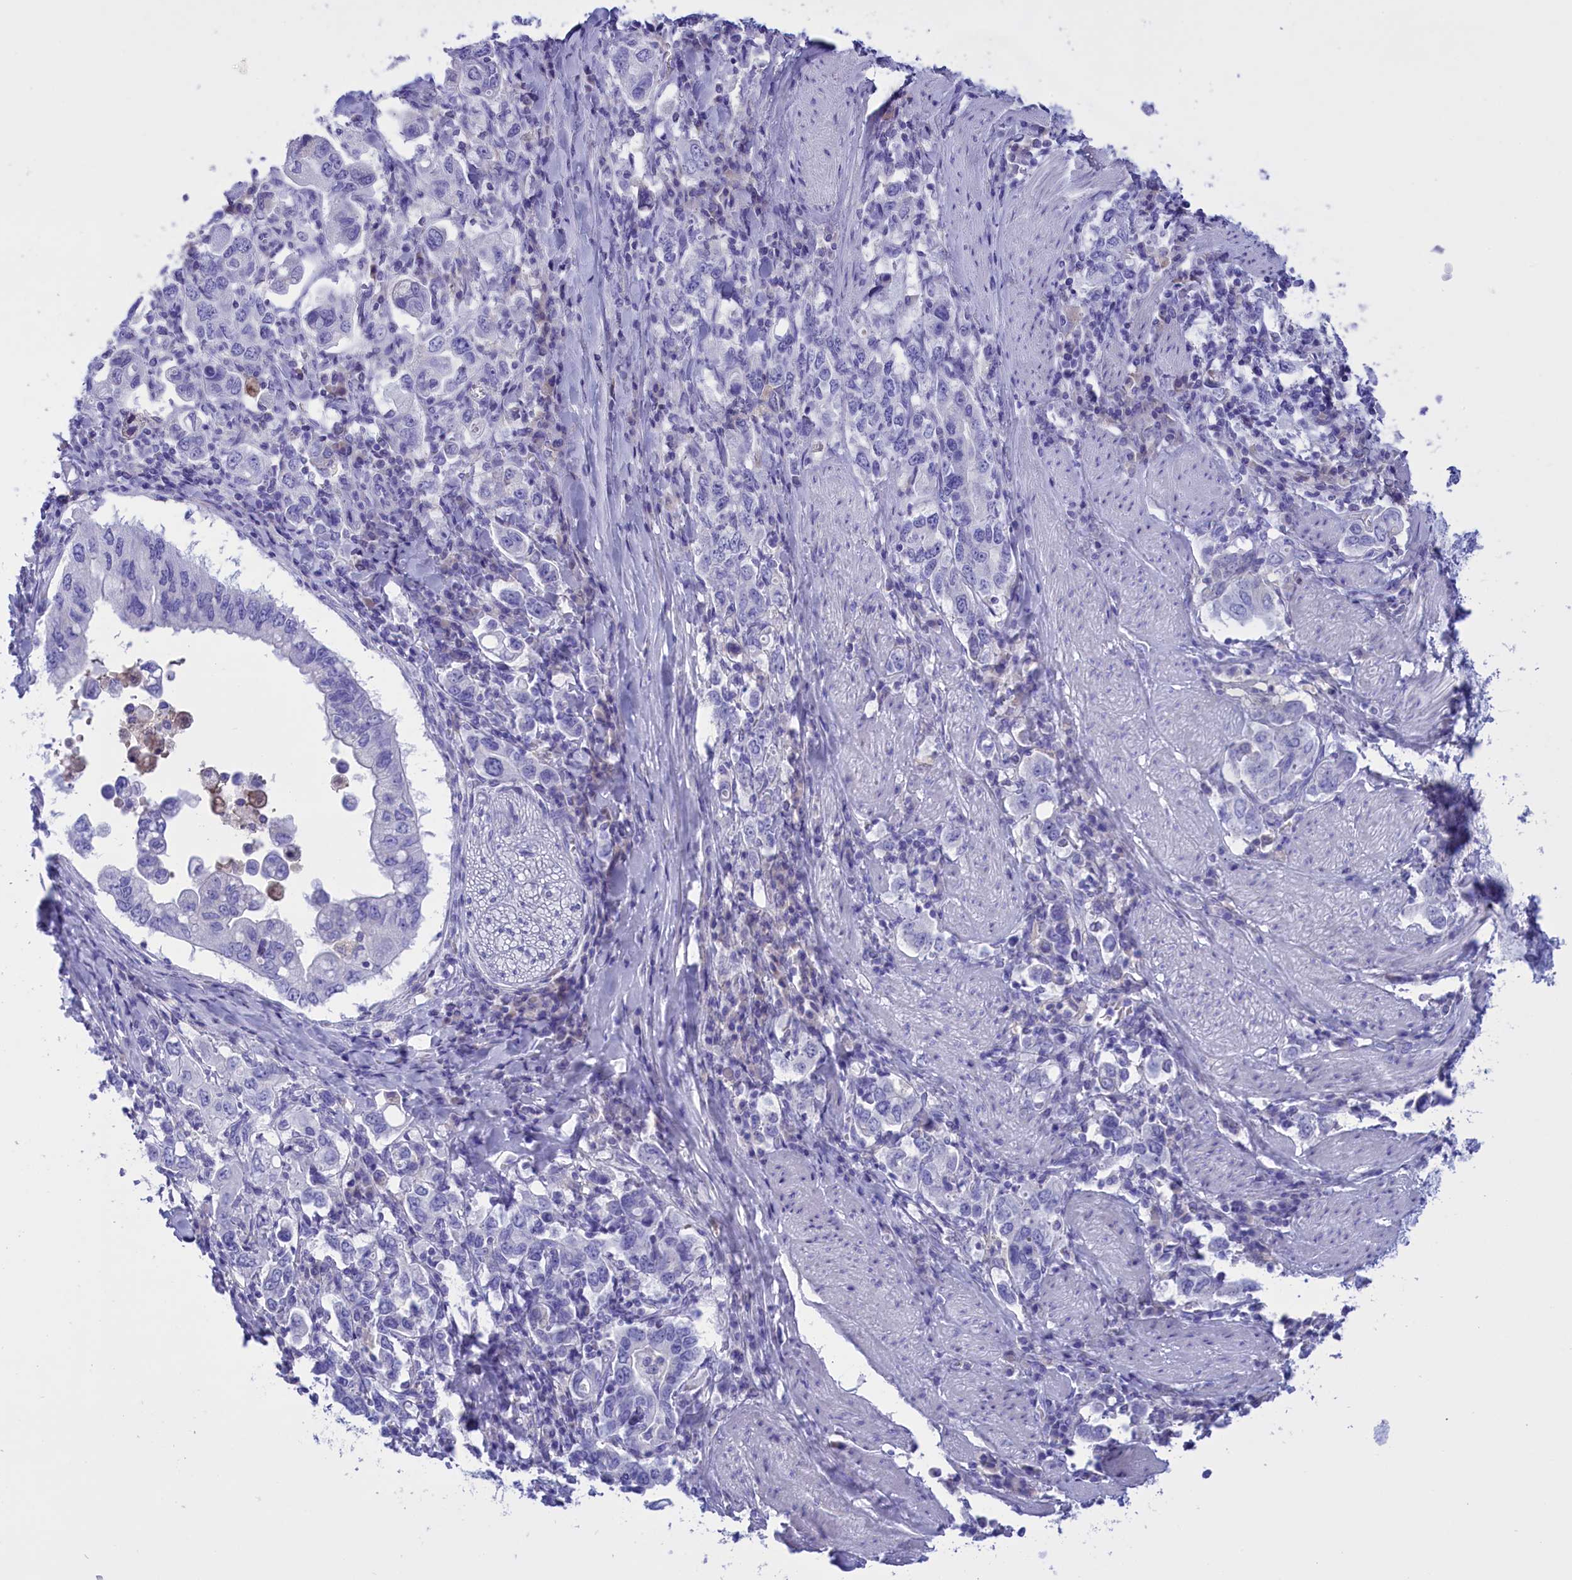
{"staining": {"intensity": "negative", "quantity": "none", "location": "none"}, "tissue": "stomach cancer", "cell_type": "Tumor cells", "image_type": "cancer", "snomed": [{"axis": "morphology", "description": "Adenocarcinoma, NOS"}, {"axis": "topography", "description": "Stomach, upper"}], "caption": "Histopathology image shows no protein staining in tumor cells of stomach cancer tissue.", "gene": "PROK2", "patient": {"sex": "male", "age": 62}}